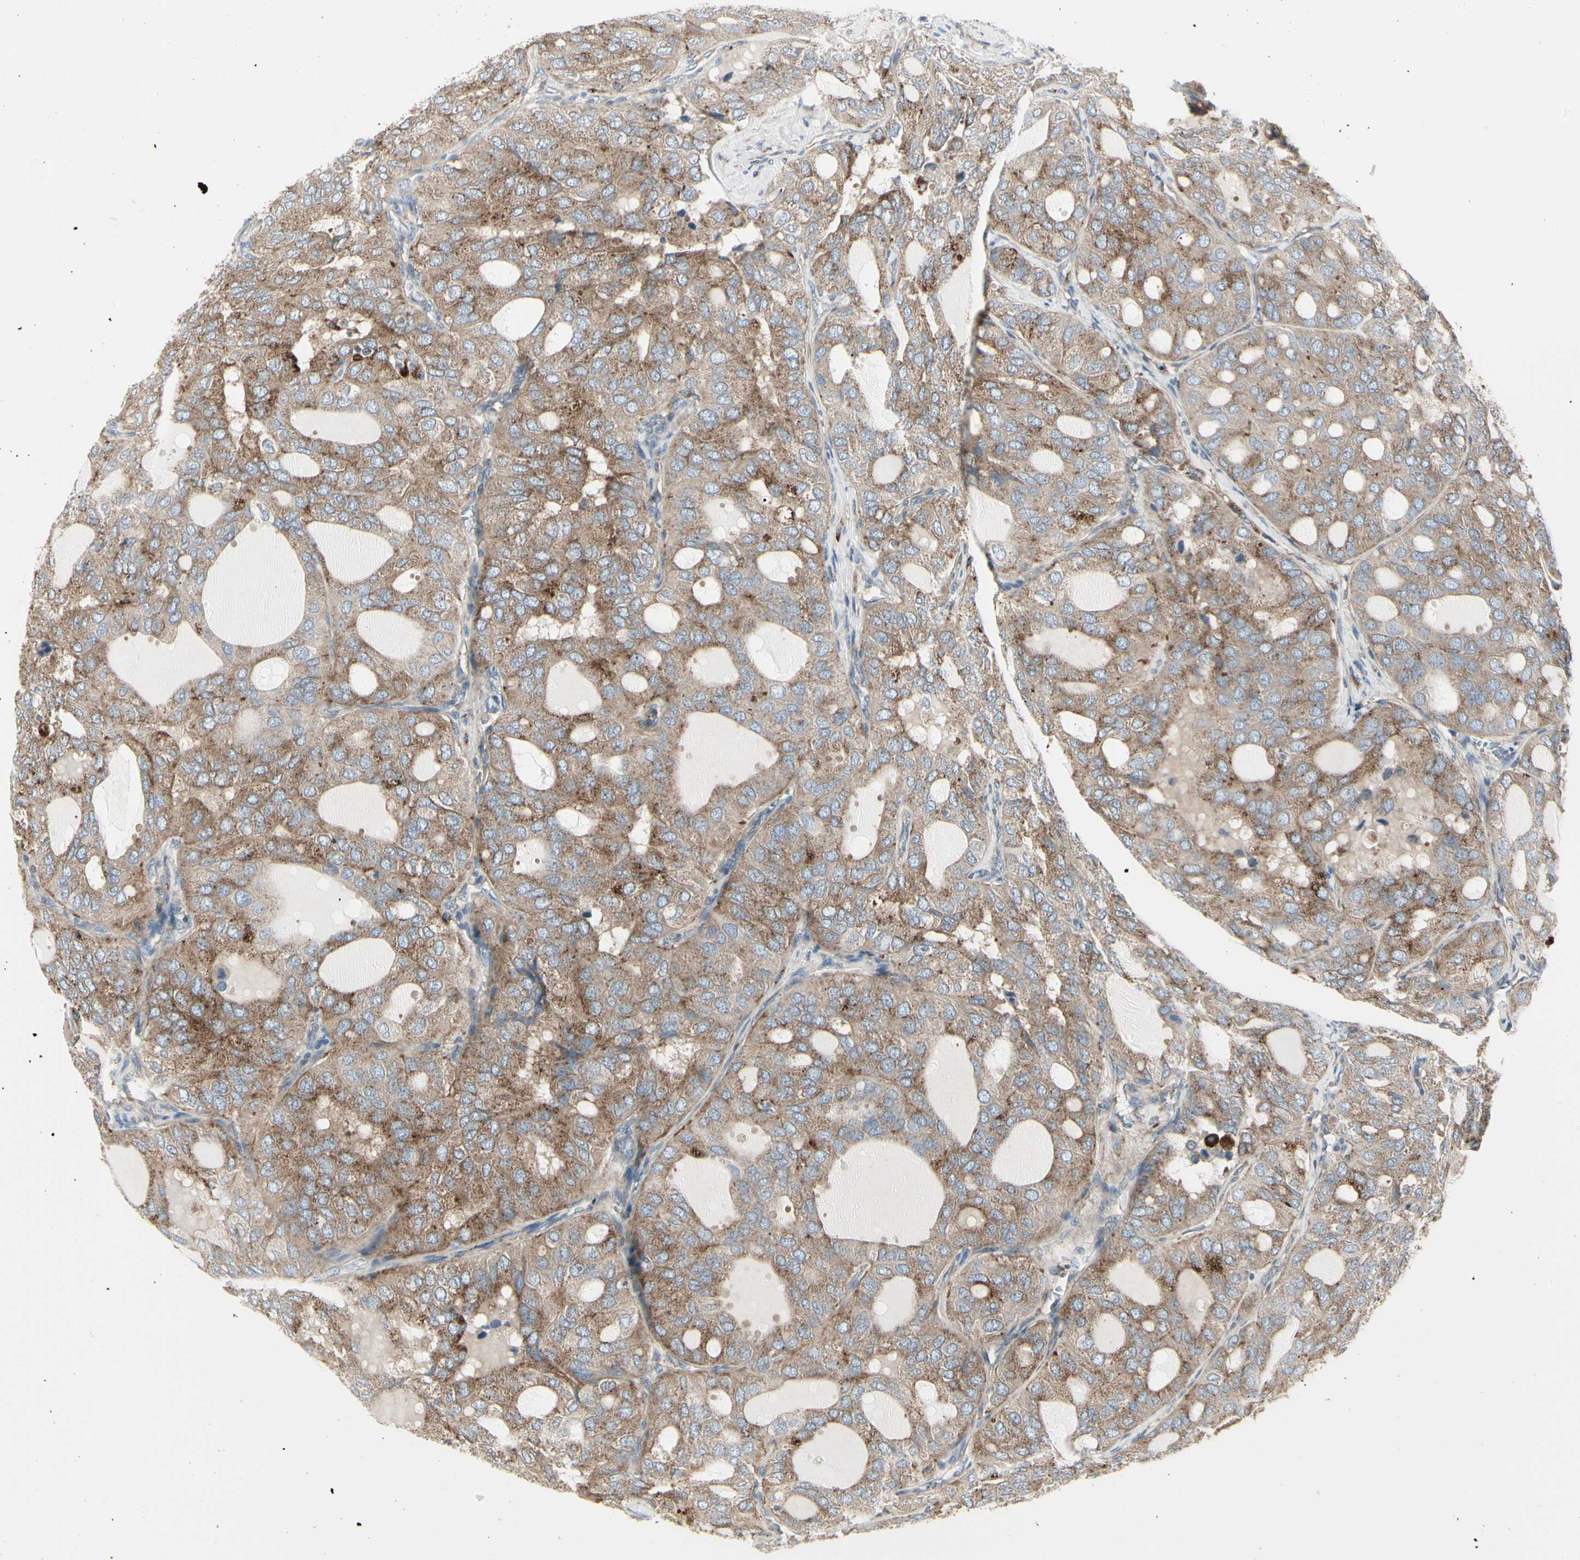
{"staining": {"intensity": "moderate", "quantity": ">75%", "location": "cytoplasmic/membranous"}, "tissue": "thyroid cancer", "cell_type": "Tumor cells", "image_type": "cancer", "snomed": [{"axis": "morphology", "description": "Follicular adenoma carcinoma, NOS"}, {"axis": "topography", "description": "Thyroid gland"}], "caption": "DAB (3,3'-diaminobenzidine) immunohistochemical staining of thyroid cancer (follicular adenoma carcinoma) exhibits moderate cytoplasmic/membranous protein positivity in about >75% of tumor cells.", "gene": "ATP6V1B2", "patient": {"sex": "male", "age": 75}}